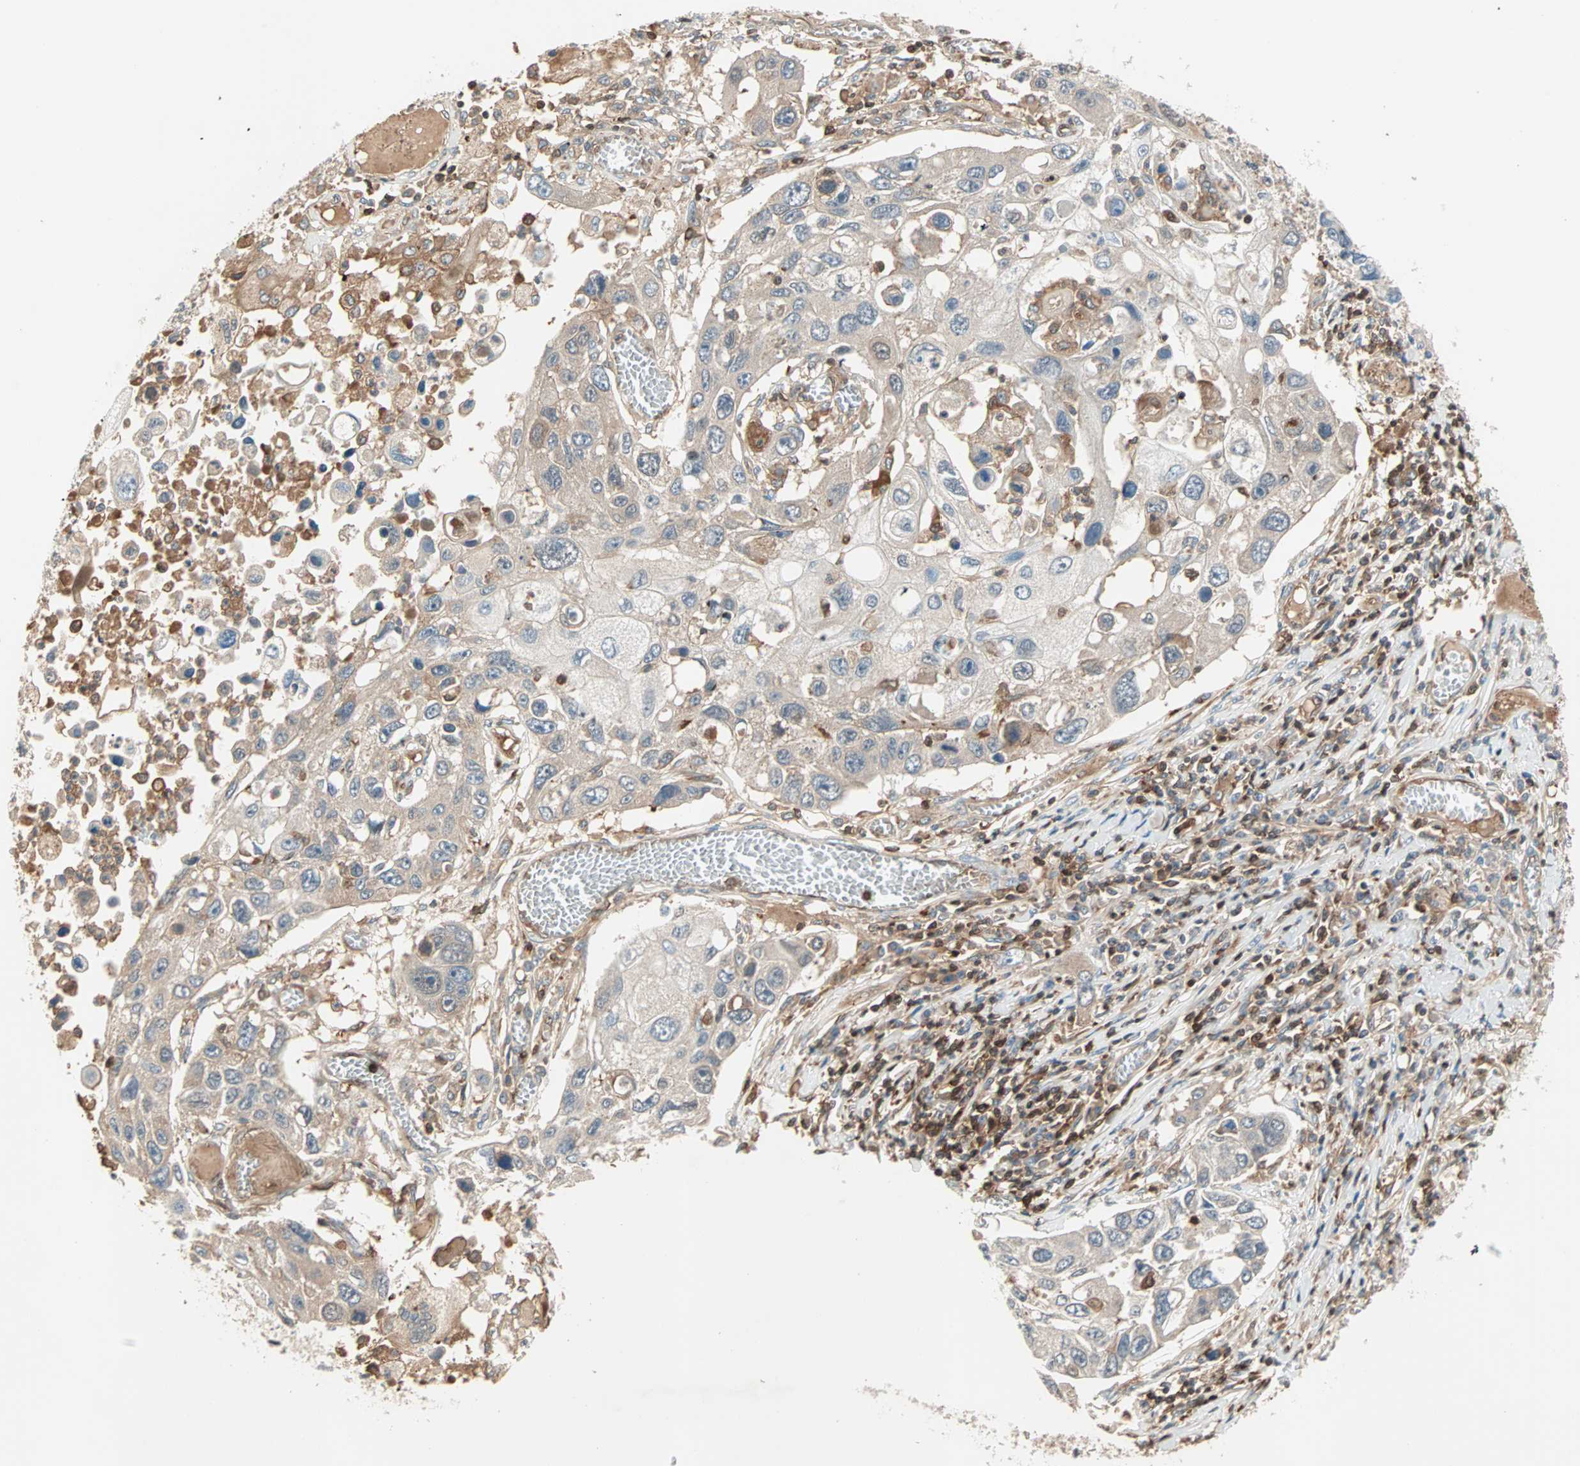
{"staining": {"intensity": "moderate", "quantity": ">75%", "location": "cytoplasmic/membranous,nuclear"}, "tissue": "lung cancer", "cell_type": "Tumor cells", "image_type": "cancer", "snomed": [{"axis": "morphology", "description": "Squamous cell carcinoma, NOS"}, {"axis": "topography", "description": "Lung"}], "caption": "Protein expression analysis of lung cancer reveals moderate cytoplasmic/membranous and nuclear positivity in about >75% of tumor cells. The protein of interest is stained brown, and the nuclei are stained in blue (DAB (3,3'-diaminobenzidine) IHC with brightfield microscopy, high magnification).", "gene": "TEC", "patient": {"sex": "male", "age": 71}}